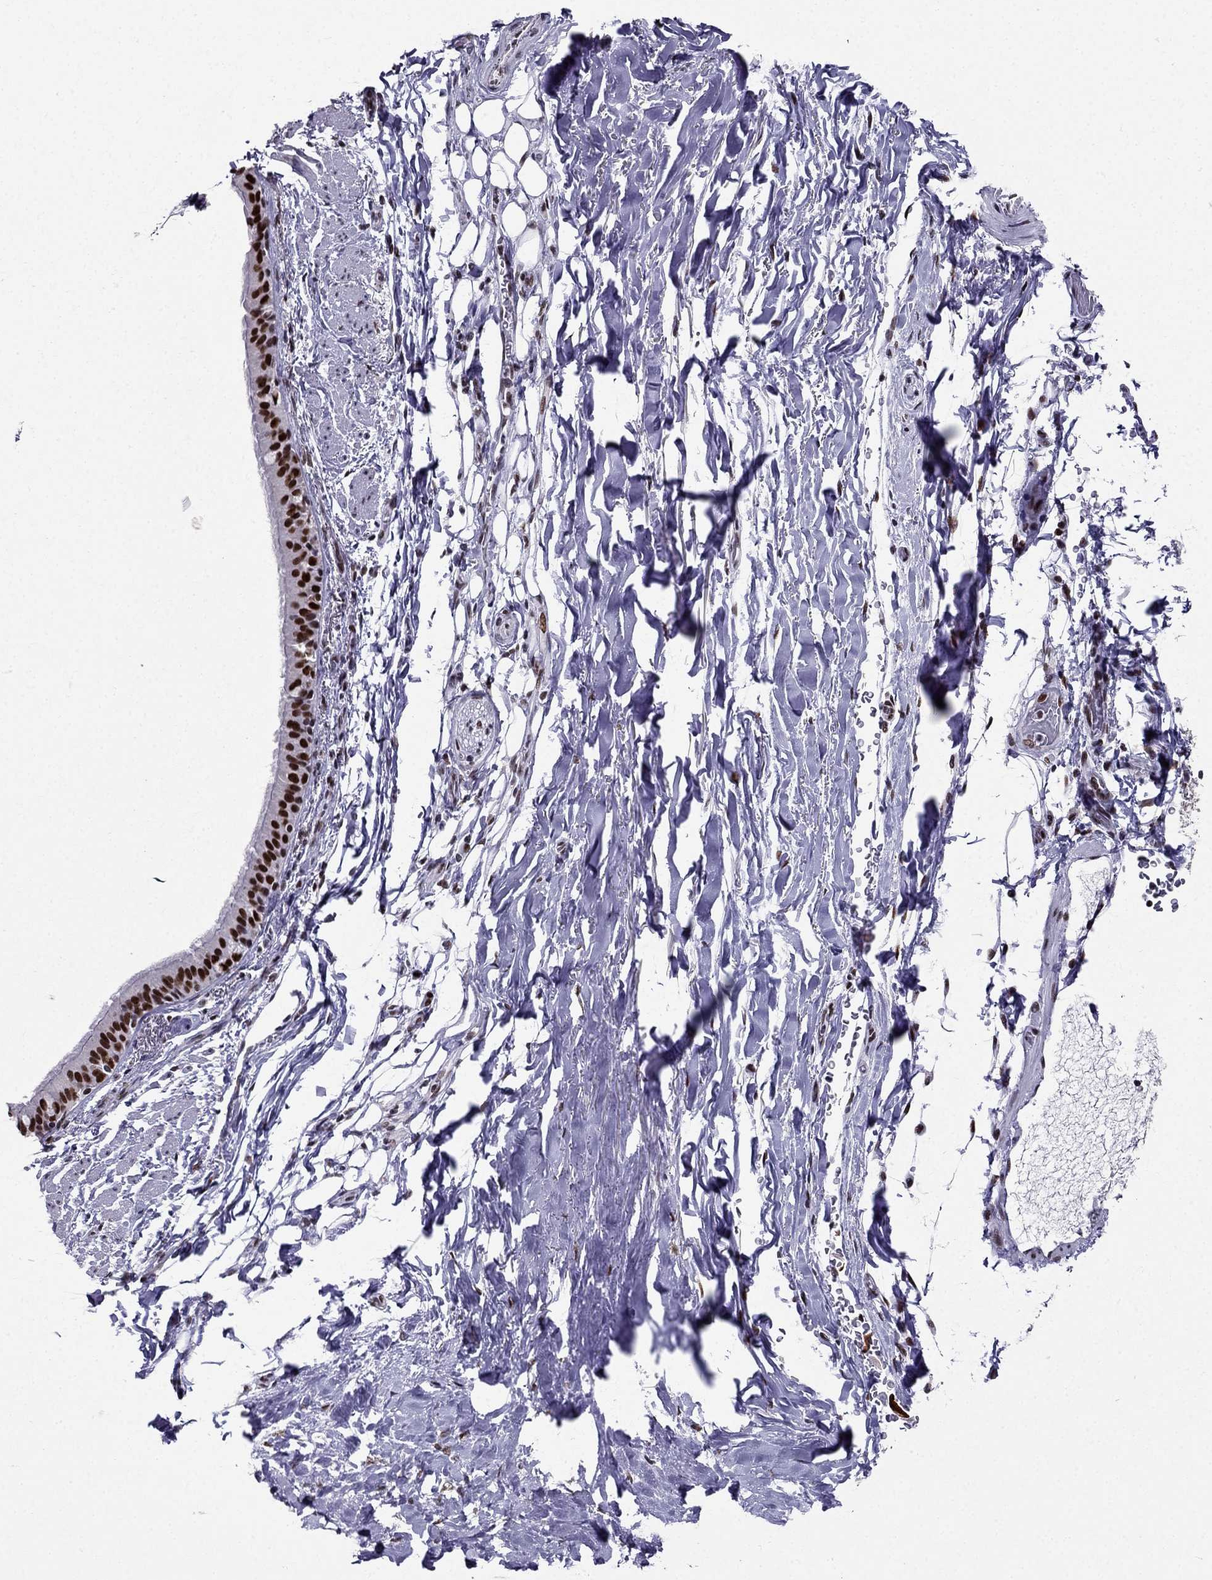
{"staining": {"intensity": "strong", "quantity": ">75%", "location": "nuclear"}, "tissue": "bronchus", "cell_type": "Respiratory epithelial cells", "image_type": "normal", "snomed": [{"axis": "morphology", "description": "Normal tissue, NOS"}, {"axis": "morphology", "description": "Squamous cell carcinoma, NOS"}, {"axis": "topography", "description": "Bronchus"}, {"axis": "topography", "description": "Lung"}], "caption": "This micrograph exhibits benign bronchus stained with IHC to label a protein in brown. The nuclear of respiratory epithelial cells show strong positivity for the protein. Nuclei are counter-stained blue.", "gene": "ZNF420", "patient": {"sex": "male", "age": 69}}